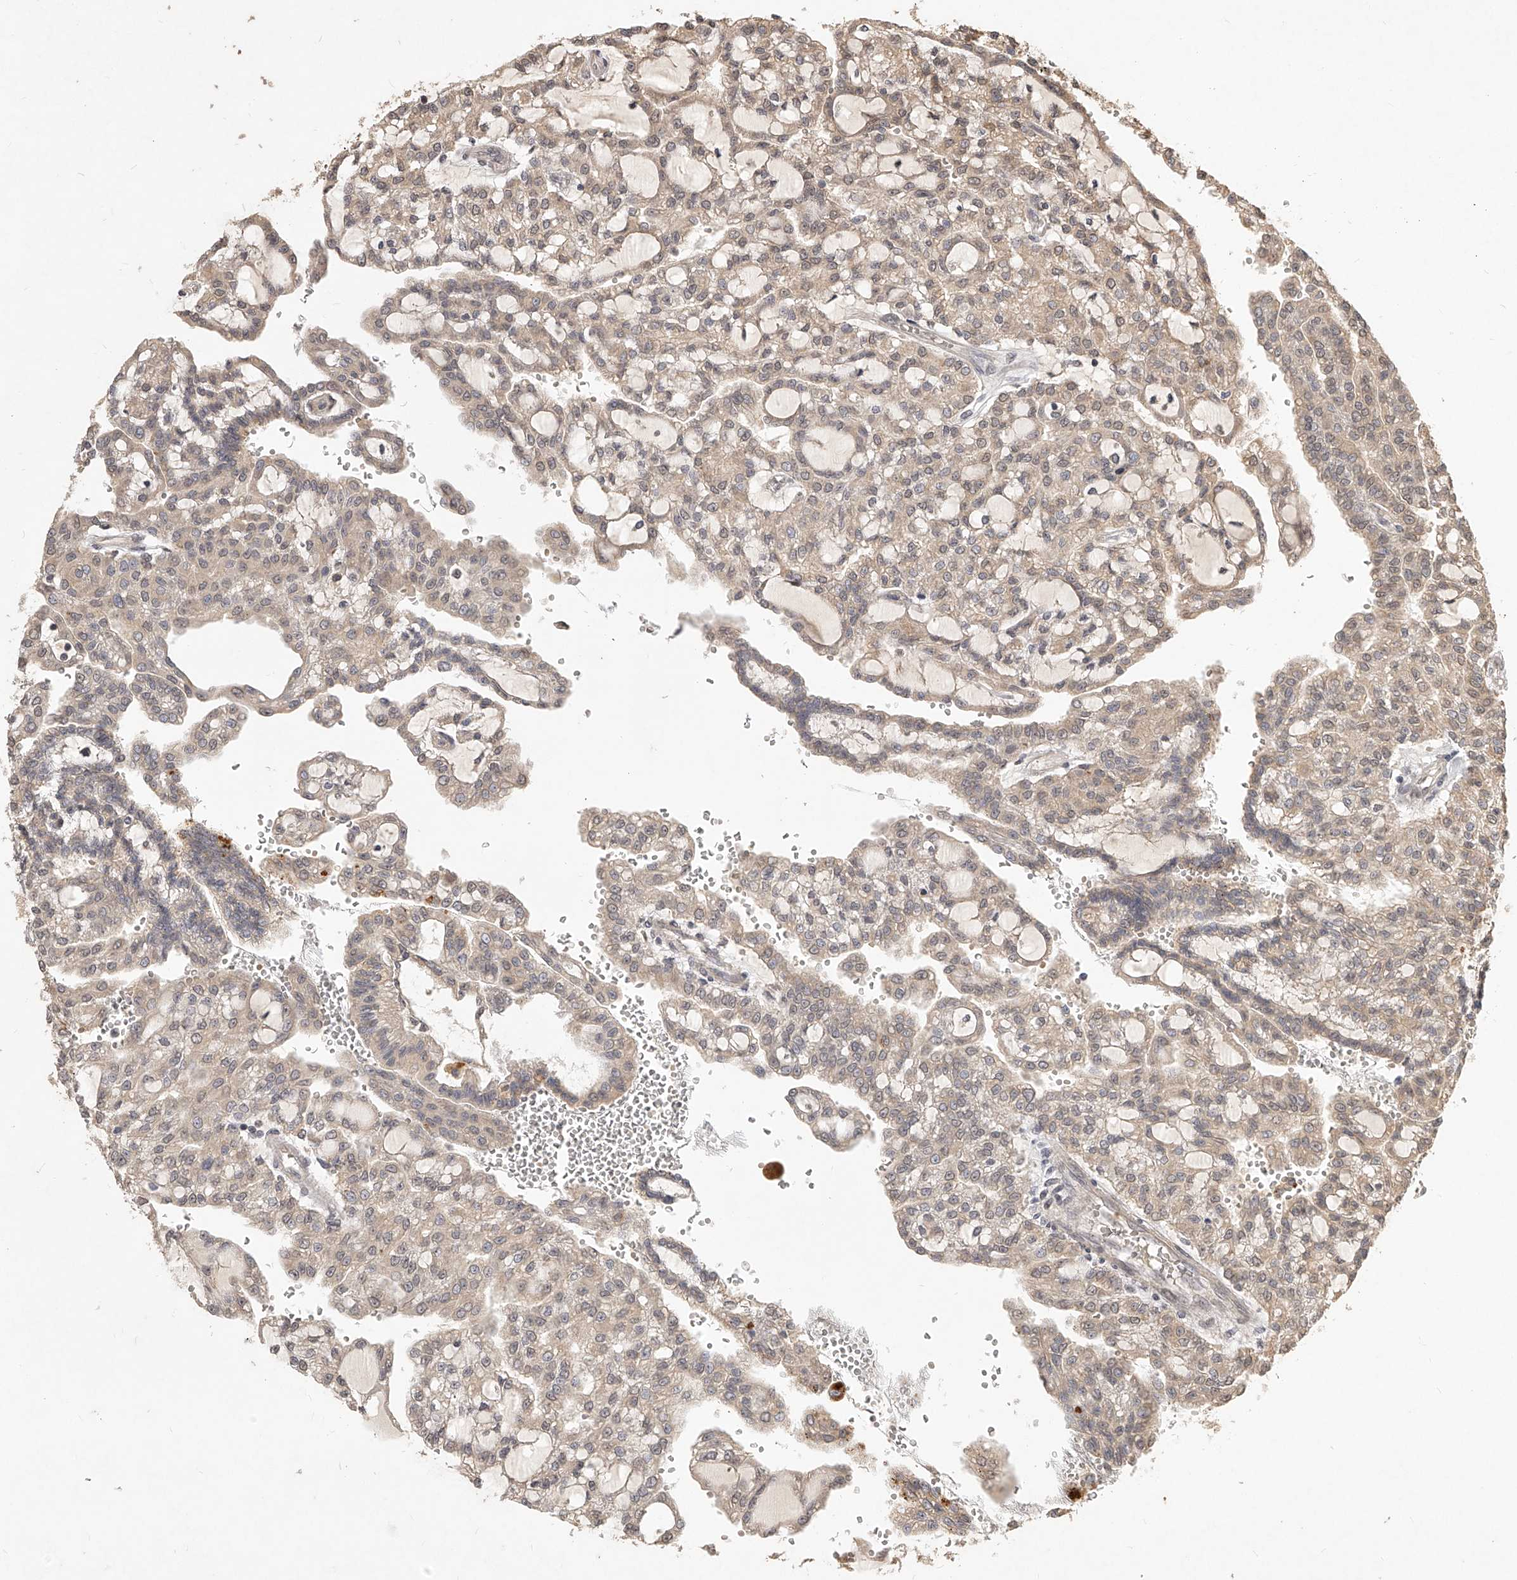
{"staining": {"intensity": "weak", "quantity": "25%-75%", "location": "cytoplasmic/membranous,nuclear"}, "tissue": "renal cancer", "cell_type": "Tumor cells", "image_type": "cancer", "snomed": [{"axis": "morphology", "description": "Adenocarcinoma, NOS"}, {"axis": "topography", "description": "Kidney"}], "caption": "Immunohistochemical staining of renal adenocarcinoma demonstrates weak cytoplasmic/membranous and nuclear protein positivity in about 25%-75% of tumor cells. The staining was performed using DAB (3,3'-diaminobenzidine), with brown indicating positive protein expression. Nuclei are stained blue with hematoxylin.", "gene": "SLC37A1", "patient": {"sex": "male", "age": 63}}